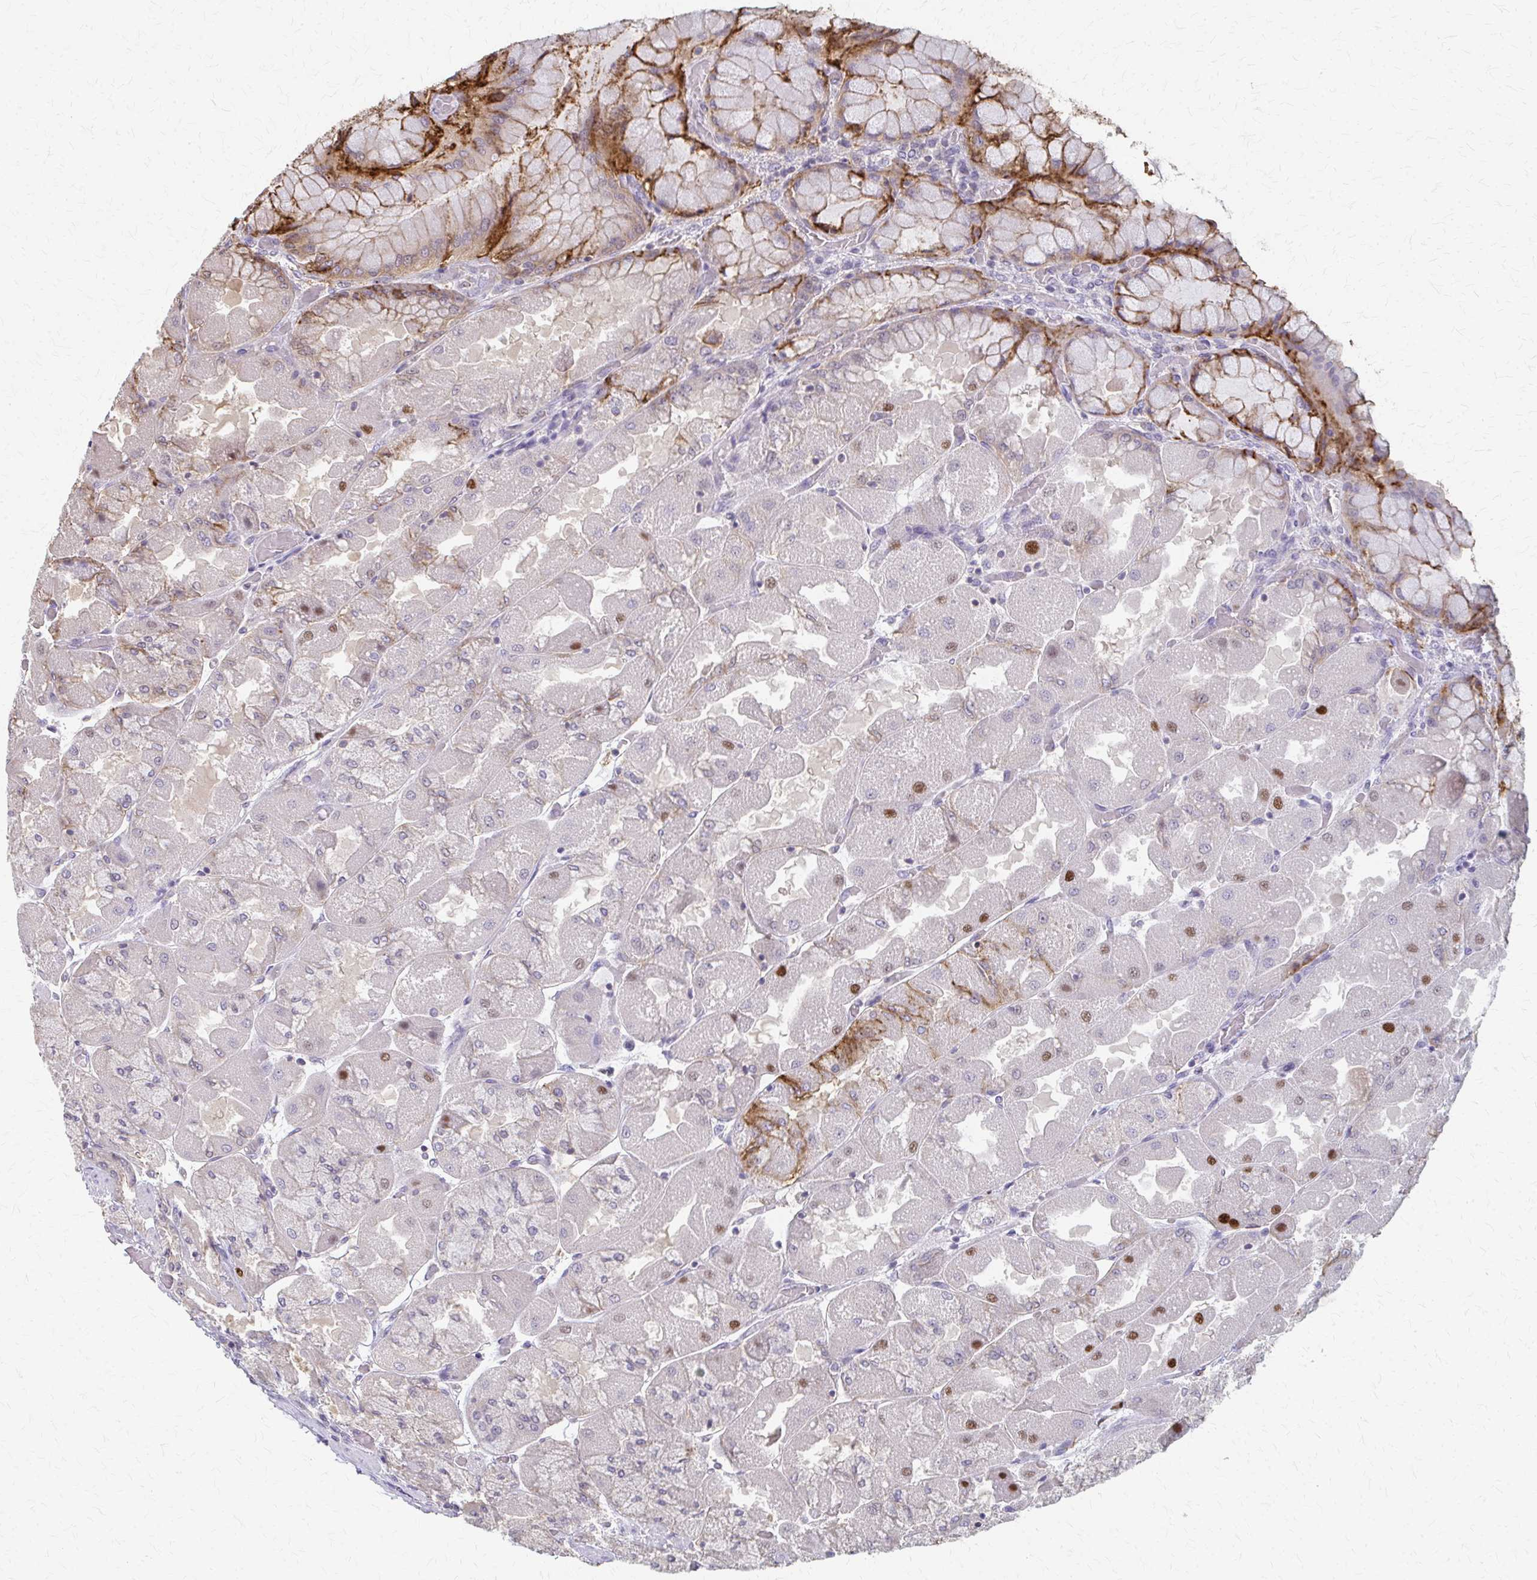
{"staining": {"intensity": "moderate", "quantity": "25%-75%", "location": "cytoplasmic/membranous,nuclear"}, "tissue": "stomach", "cell_type": "Glandular cells", "image_type": "normal", "snomed": [{"axis": "morphology", "description": "Normal tissue, NOS"}, {"axis": "topography", "description": "Stomach"}], "caption": "This image exhibits immunohistochemistry (IHC) staining of benign stomach, with medium moderate cytoplasmic/membranous,nuclear expression in approximately 25%-75% of glandular cells.", "gene": "RABGAP1L", "patient": {"sex": "female", "age": 61}}